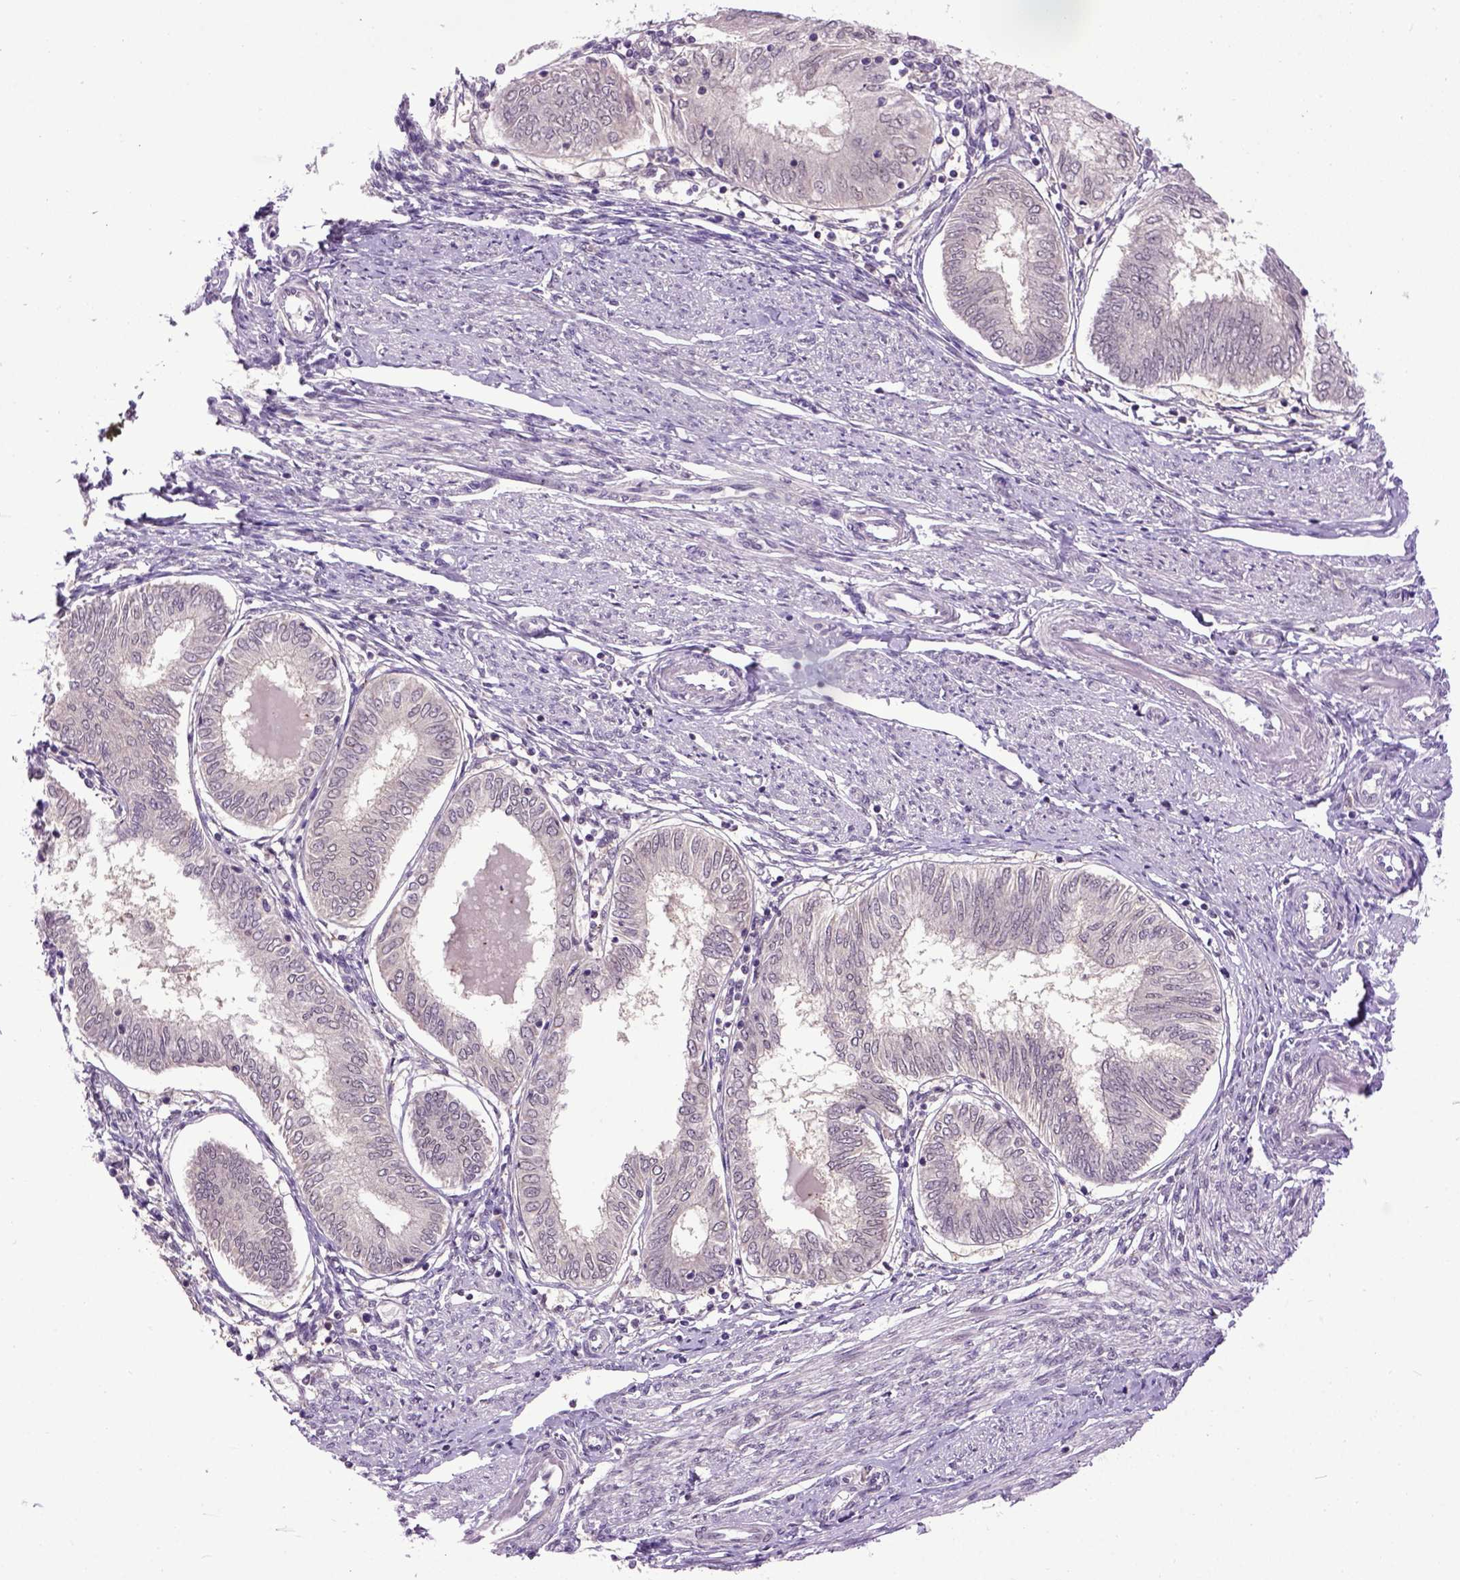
{"staining": {"intensity": "negative", "quantity": "none", "location": "none"}, "tissue": "endometrial cancer", "cell_type": "Tumor cells", "image_type": "cancer", "snomed": [{"axis": "morphology", "description": "Adenocarcinoma, NOS"}, {"axis": "topography", "description": "Endometrium"}], "caption": "Human adenocarcinoma (endometrial) stained for a protein using IHC shows no positivity in tumor cells.", "gene": "RAB43", "patient": {"sex": "female", "age": 68}}